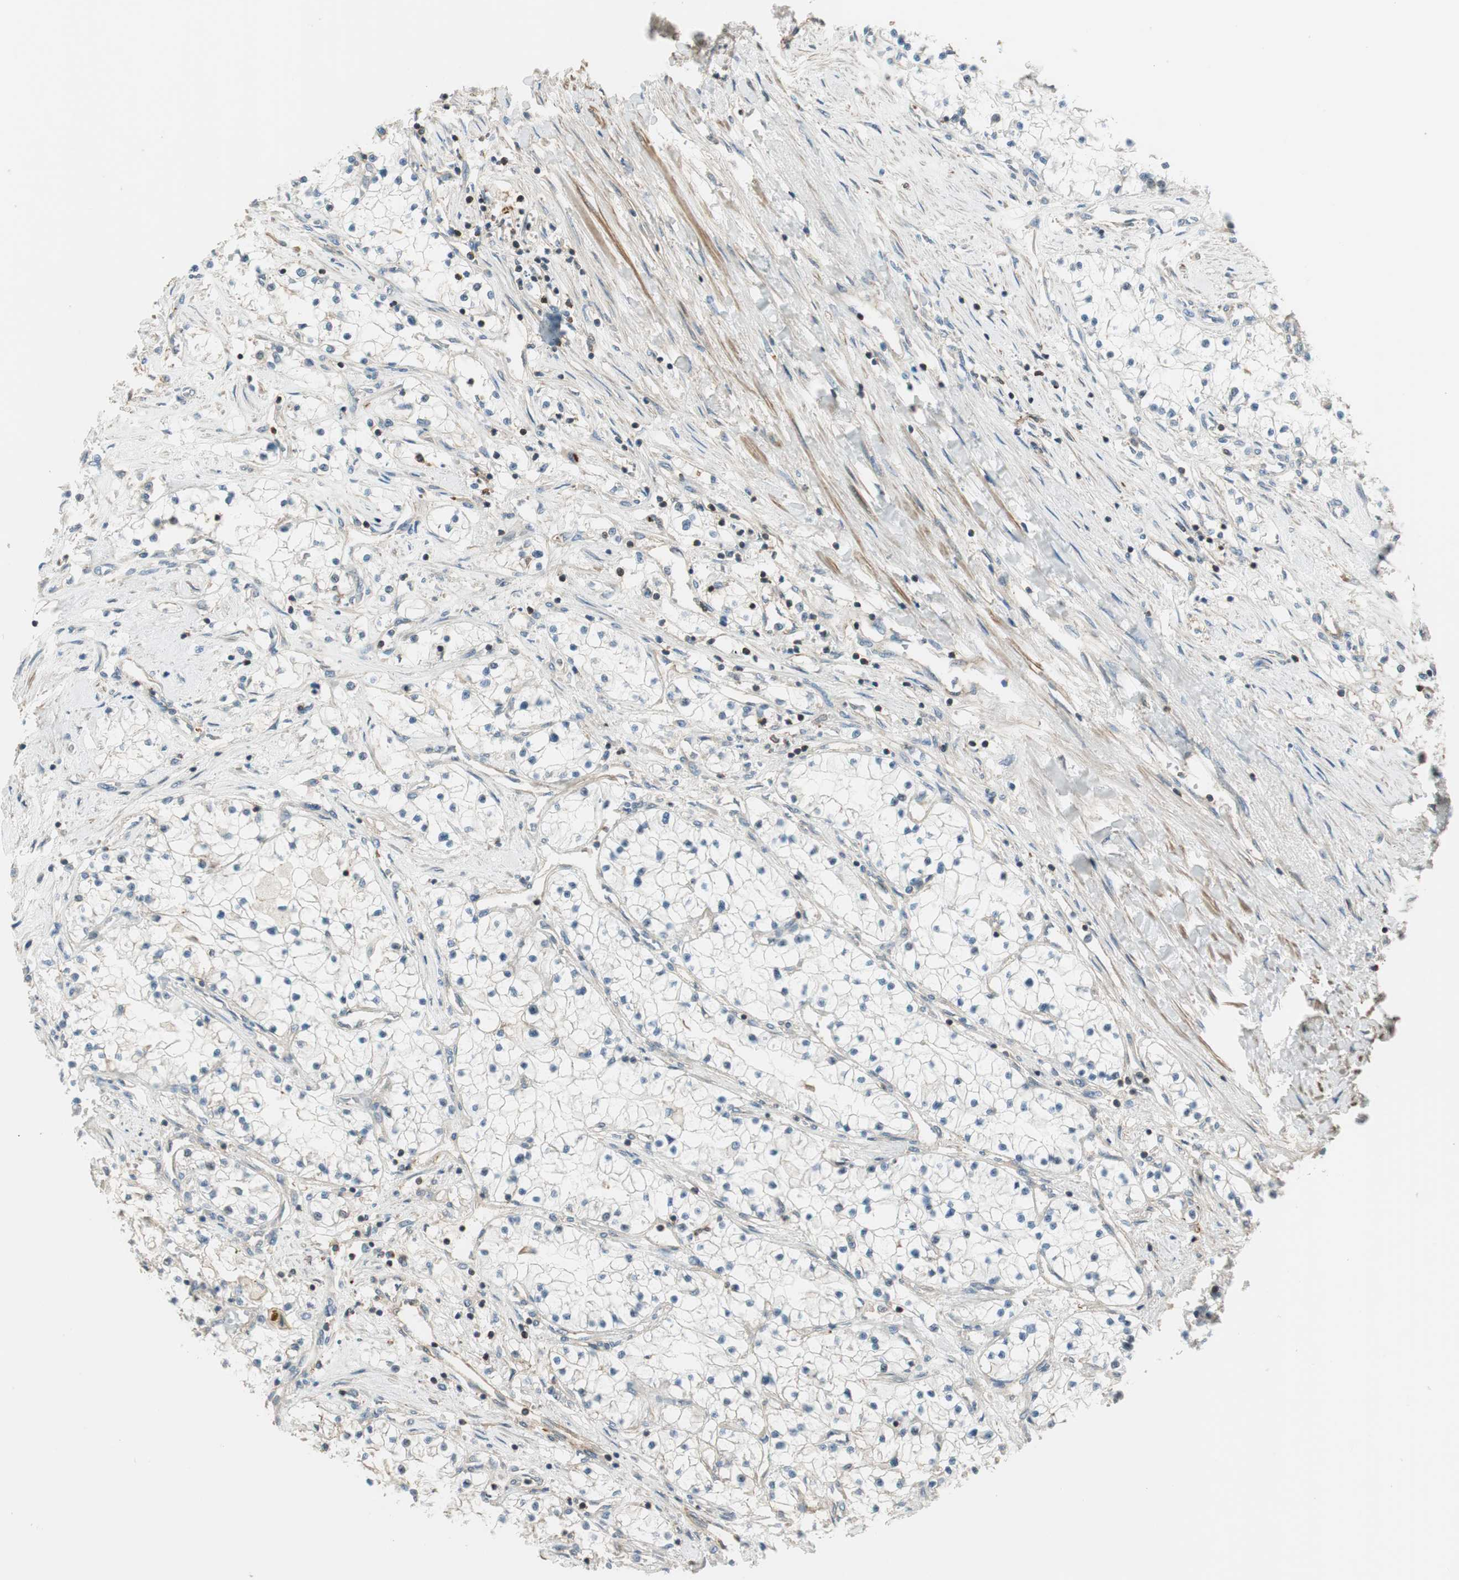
{"staining": {"intensity": "negative", "quantity": "none", "location": "none"}, "tissue": "renal cancer", "cell_type": "Tumor cells", "image_type": "cancer", "snomed": [{"axis": "morphology", "description": "Adenocarcinoma, NOS"}, {"axis": "topography", "description": "Kidney"}], "caption": "Tumor cells are negative for protein expression in human adenocarcinoma (renal). (DAB (3,3'-diaminobenzidine) immunohistochemistry (IHC), high magnification).", "gene": "PI4K2B", "patient": {"sex": "male", "age": 68}}